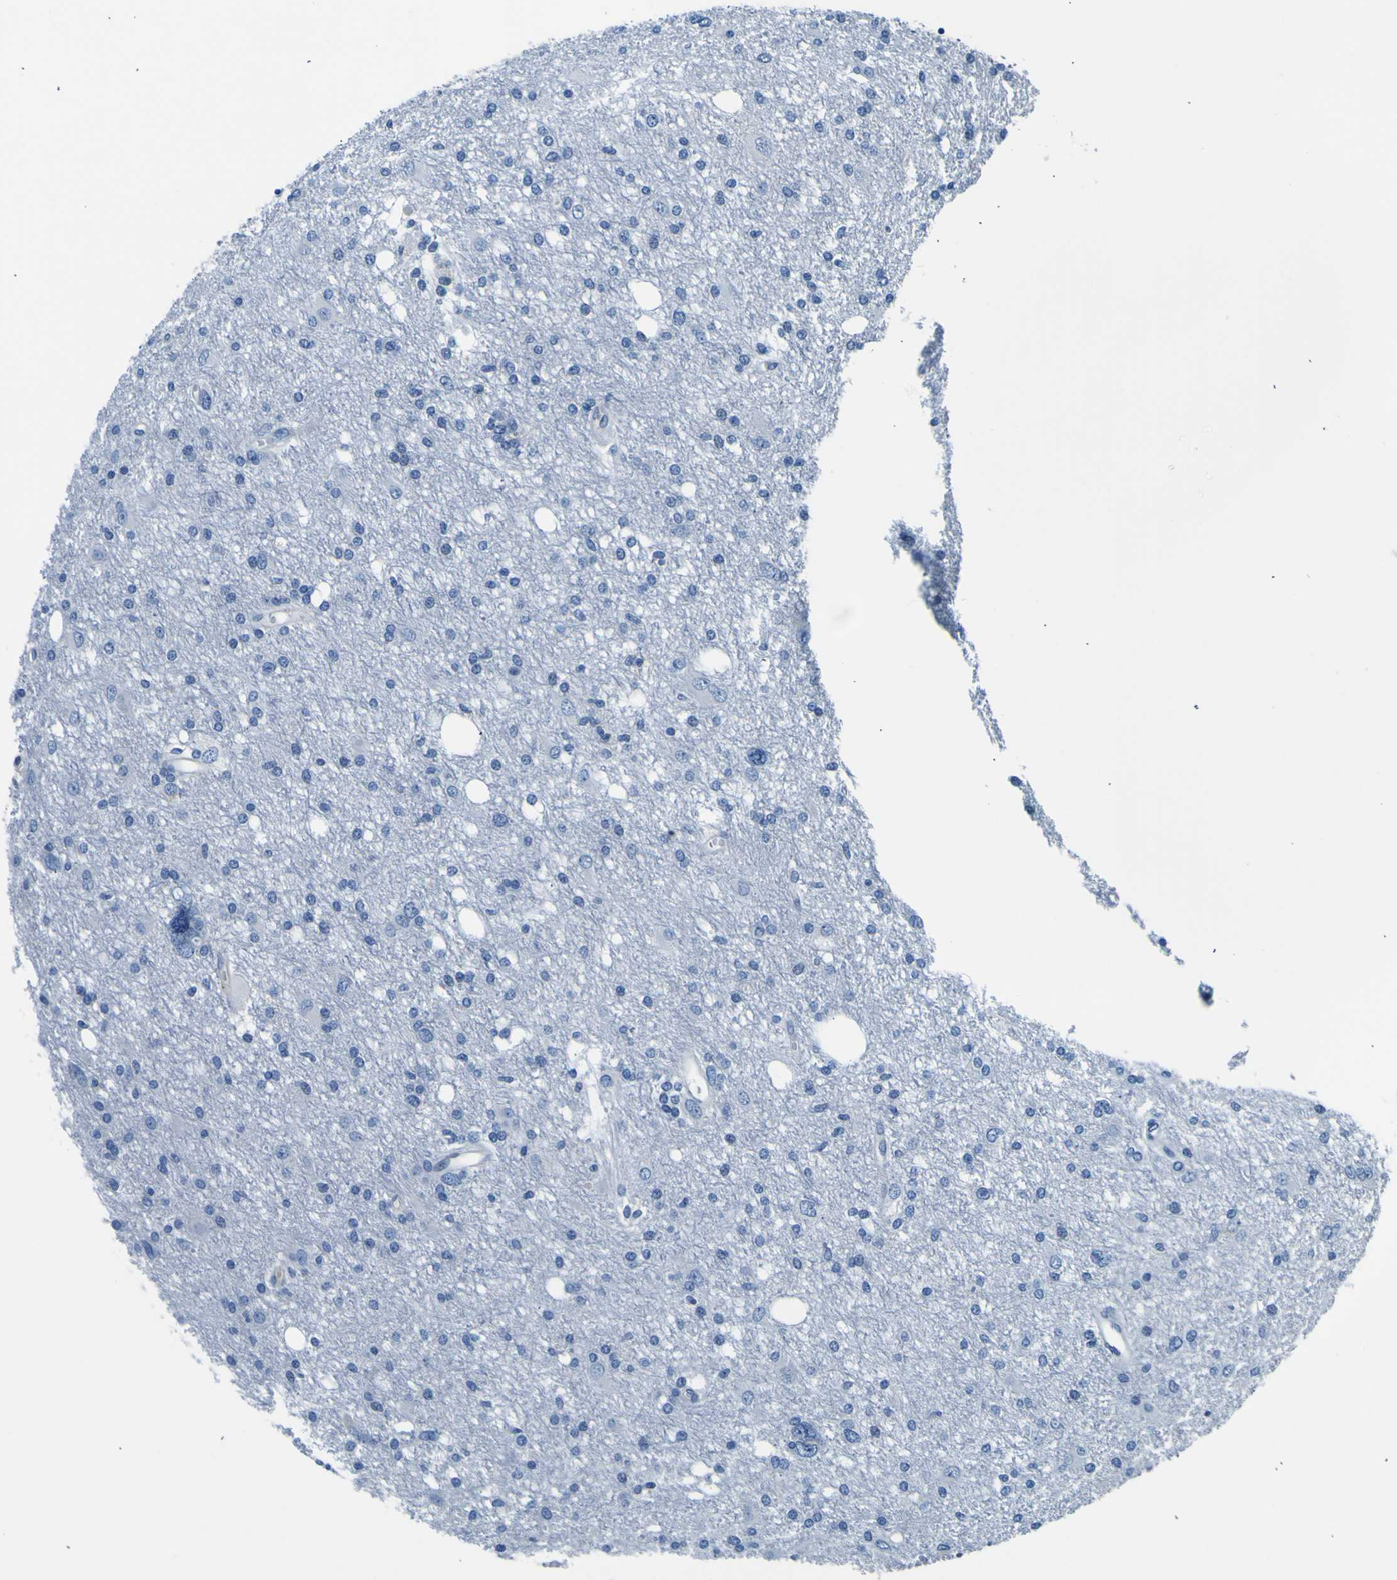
{"staining": {"intensity": "negative", "quantity": "none", "location": "none"}, "tissue": "glioma", "cell_type": "Tumor cells", "image_type": "cancer", "snomed": [{"axis": "morphology", "description": "Glioma, malignant, High grade"}, {"axis": "topography", "description": "Brain"}], "caption": "This is an immunohistochemistry histopathology image of glioma. There is no positivity in tumor cells.", "gene": "ADGRA2", "patient": {"sex": "female", "age": 59}}